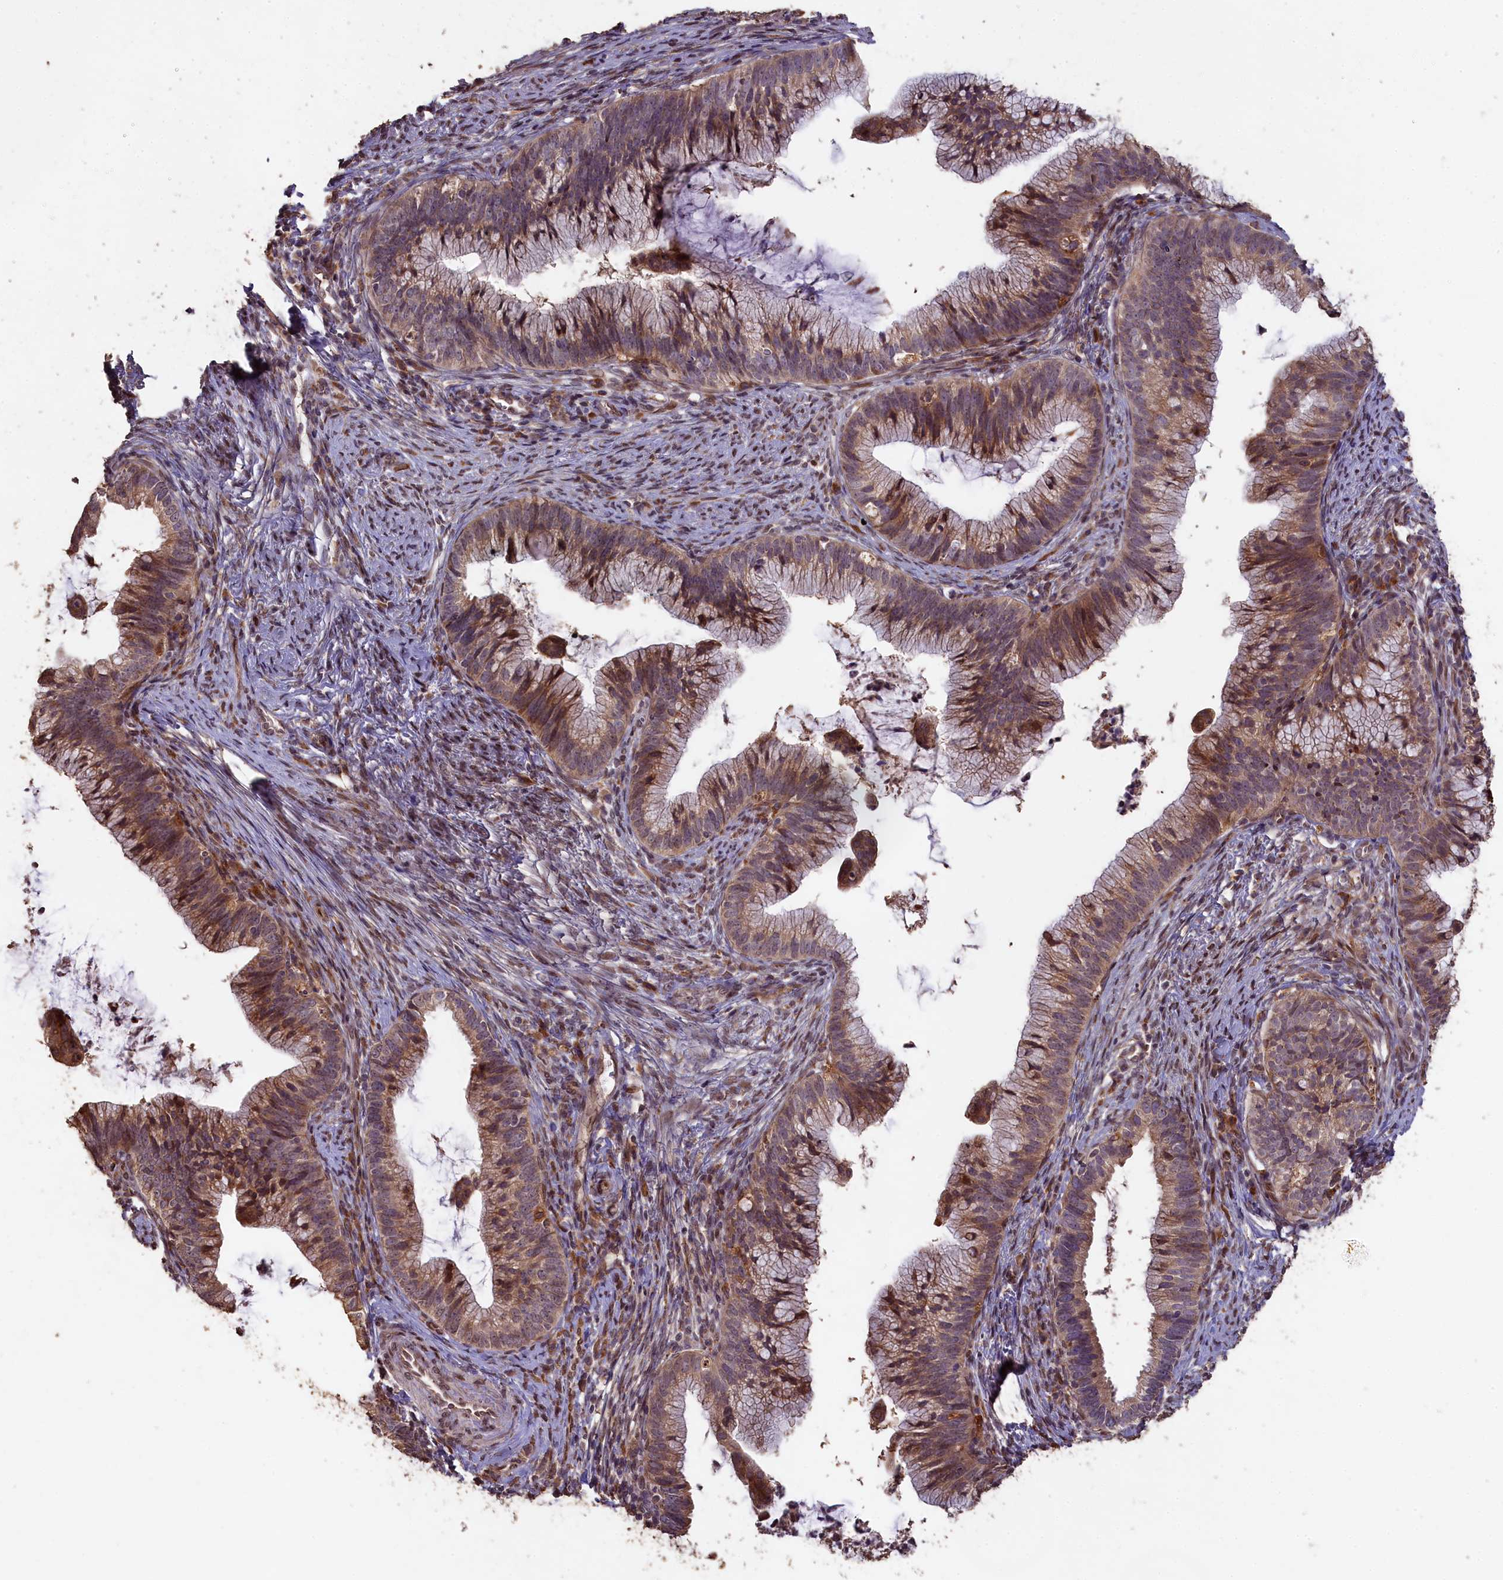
{"staining": {"intensity": "moderate", "quantity": ">75%", "location": "cytoplasmic/membranous"}, "tissue": "cervical cancer", "cell_type": "Tumor cells", "image_type": "cancer", "snomed": [{"axis": "morphology", "description": "Adenocarcinoma, NOS"}, {"axis": "topography", "description": "Cervix"}], "caption": "This is an image of immunohistochemistry staining of cervical adenocarcinoma, which shows moderate staining in the cytoplasmic/membranous of tumor cells.", "gene": "SLC38A7", "patient": {"sex": "female", "age": 36}}